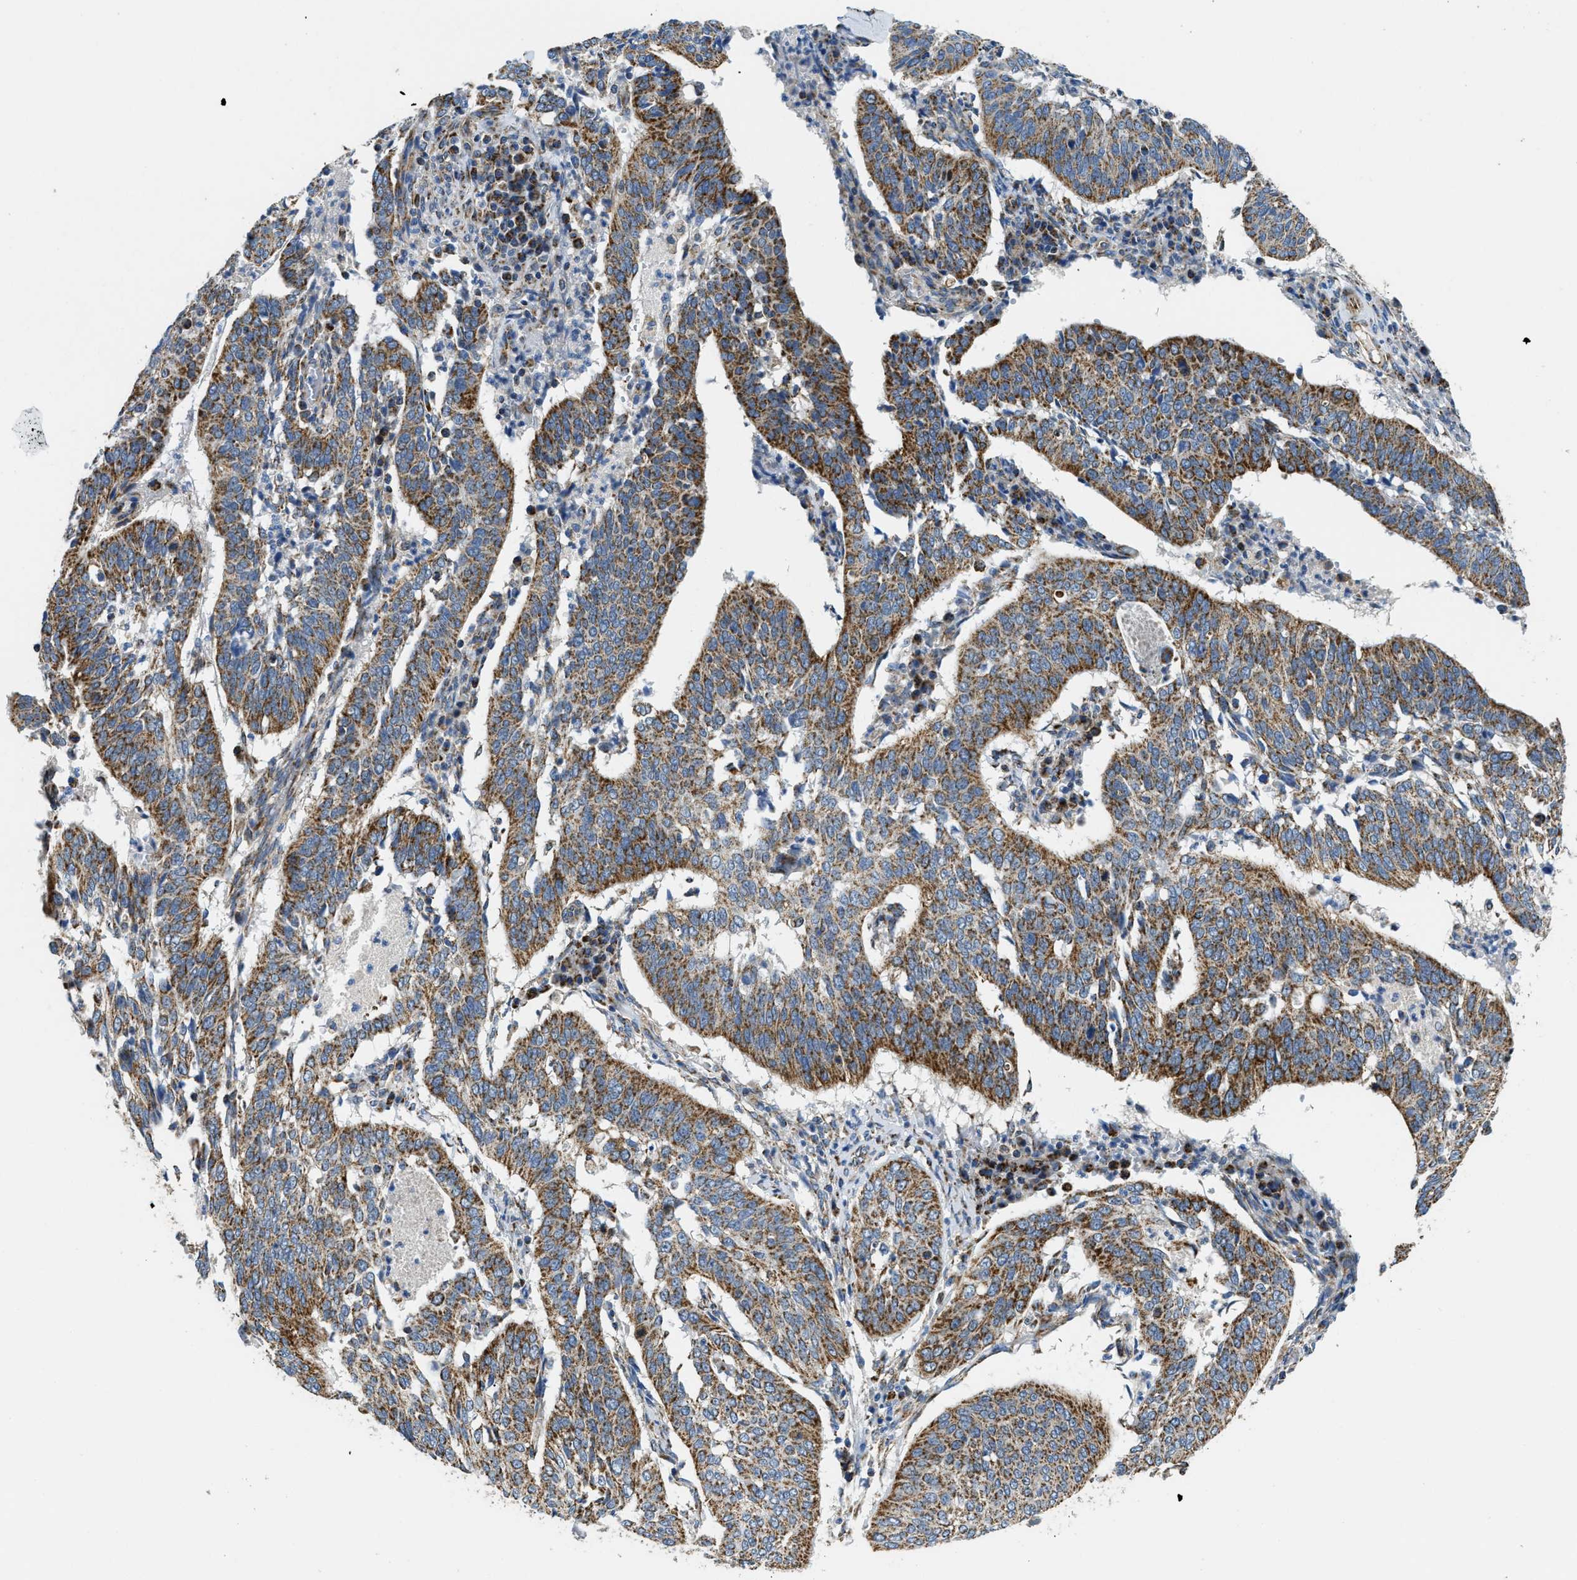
{"staining": {"intensity": "strong", "quantity": ">75%", "location": "cytoplasmic/membranous"}, "tissue": "cervical cancer", "cell_type": "Tumor cells", "image_type": "cancer", "snomed": [{"axis": "morphology", "description": "Normal tissue, NOS"}, {"axis": "morphology", "description": "Squamous cell carcinoma, NOS"}, {"axis": "topography", "description": "Cervix"}], "caption": "The immunohistochemical stain shows strong cytoplasmic/membranous expression in tumor cells of cervical cancer (squamous cell carcinoma) tissue. Nuclei are stained in blue.", "gene": "STK33", "patient": {"sex": "female", "age": 39}}